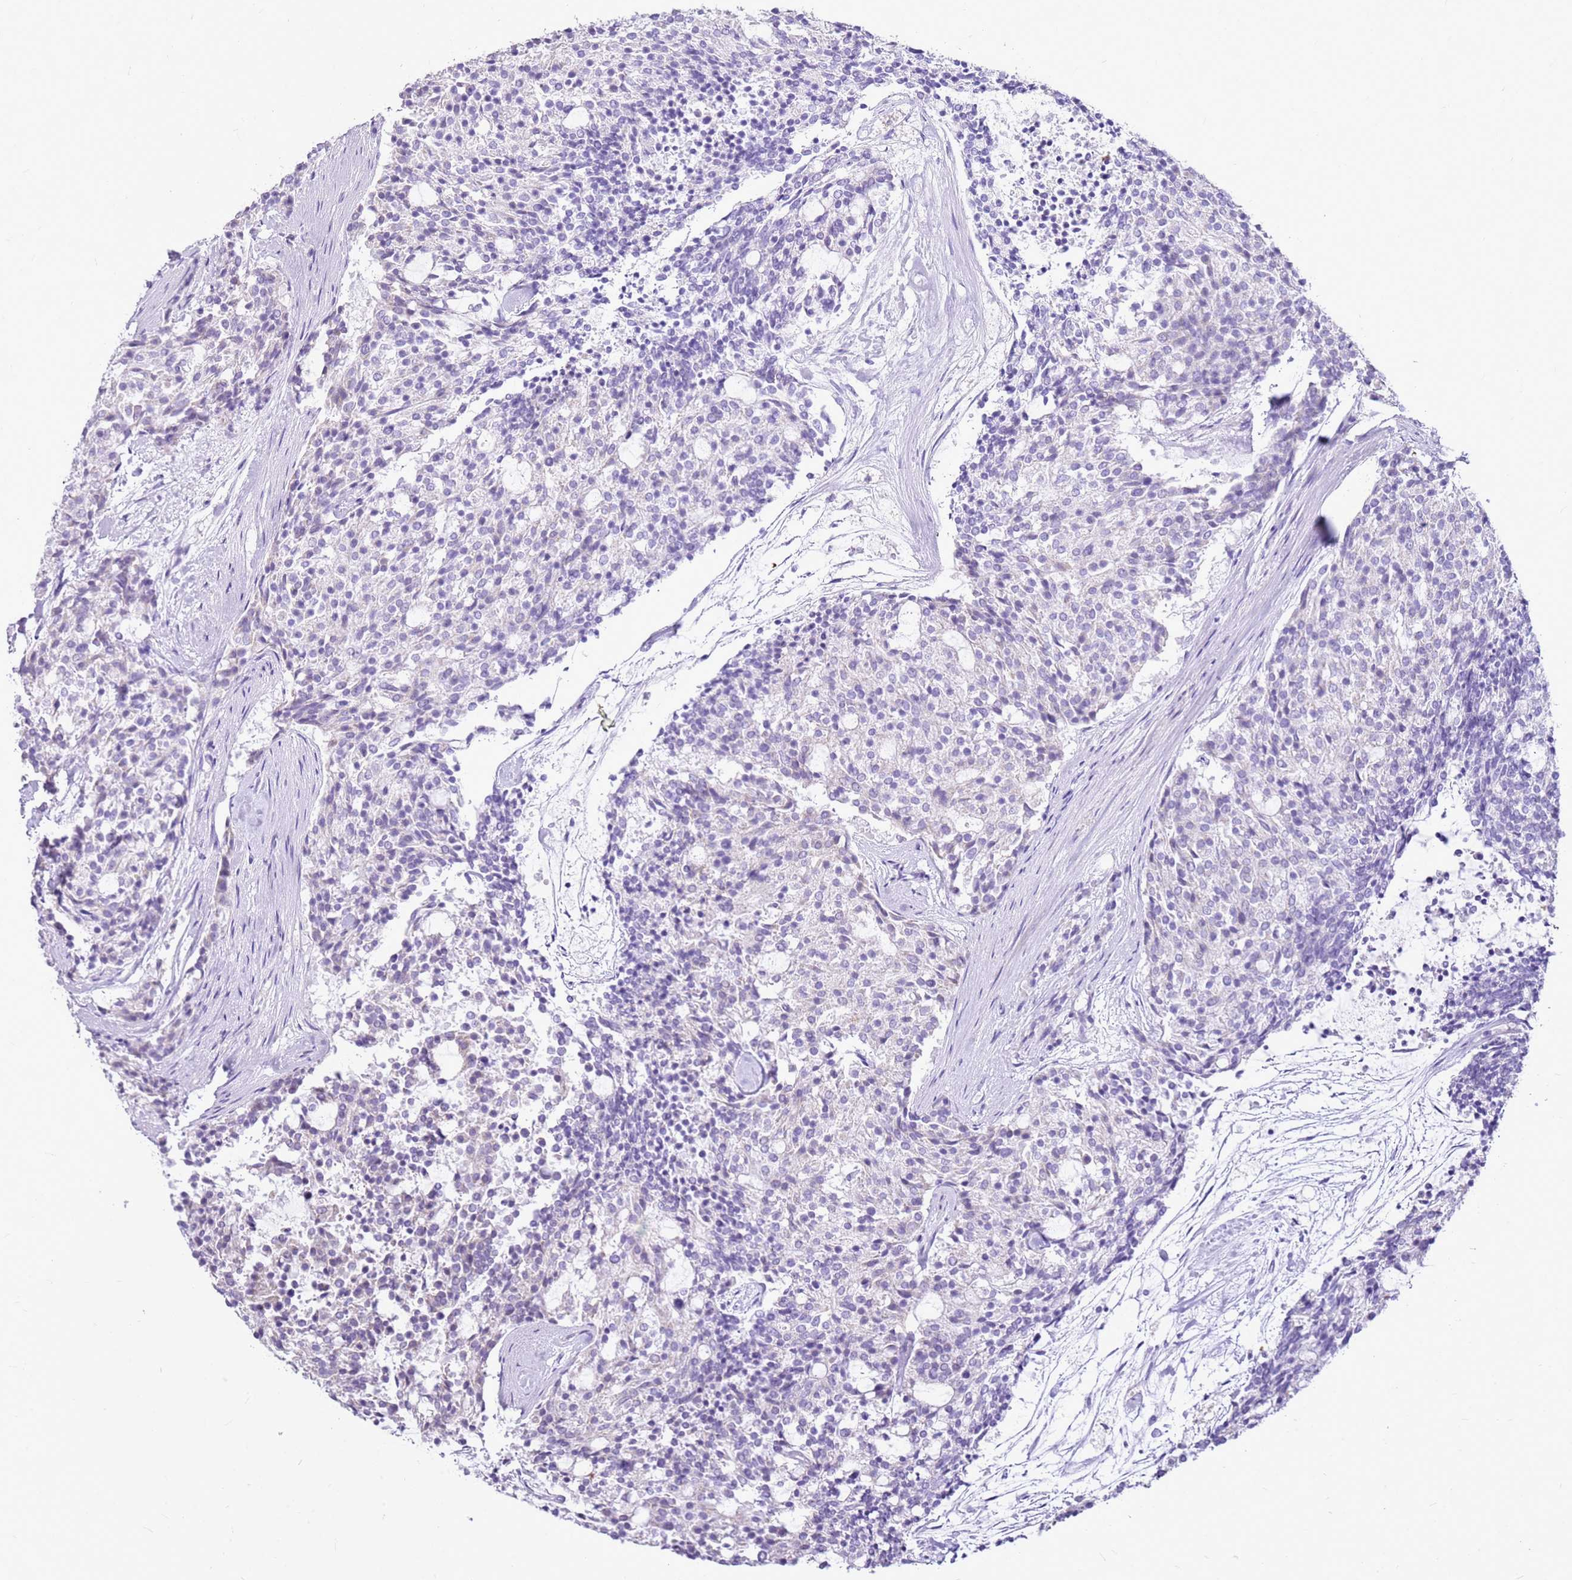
{"staining": {"intensity": "negative", "quantity": "none", "location": "none"}, "tissue": "carcinoid", "cell_type": "Tumor cells", "image_type": "cancer", "snomed": [{"axis": "morphology", "description": "Carcinoid, malignant, NOS"}, {"axis": "topography", "description": "Pancreas"}], "caption": "A high-resolution photomicrograph shows IHC staining of carcinoid, which demonstrates no significant expression in tumor cells.", "gene": "FABP2", "patient": {"sex": "female", "age": 54}}